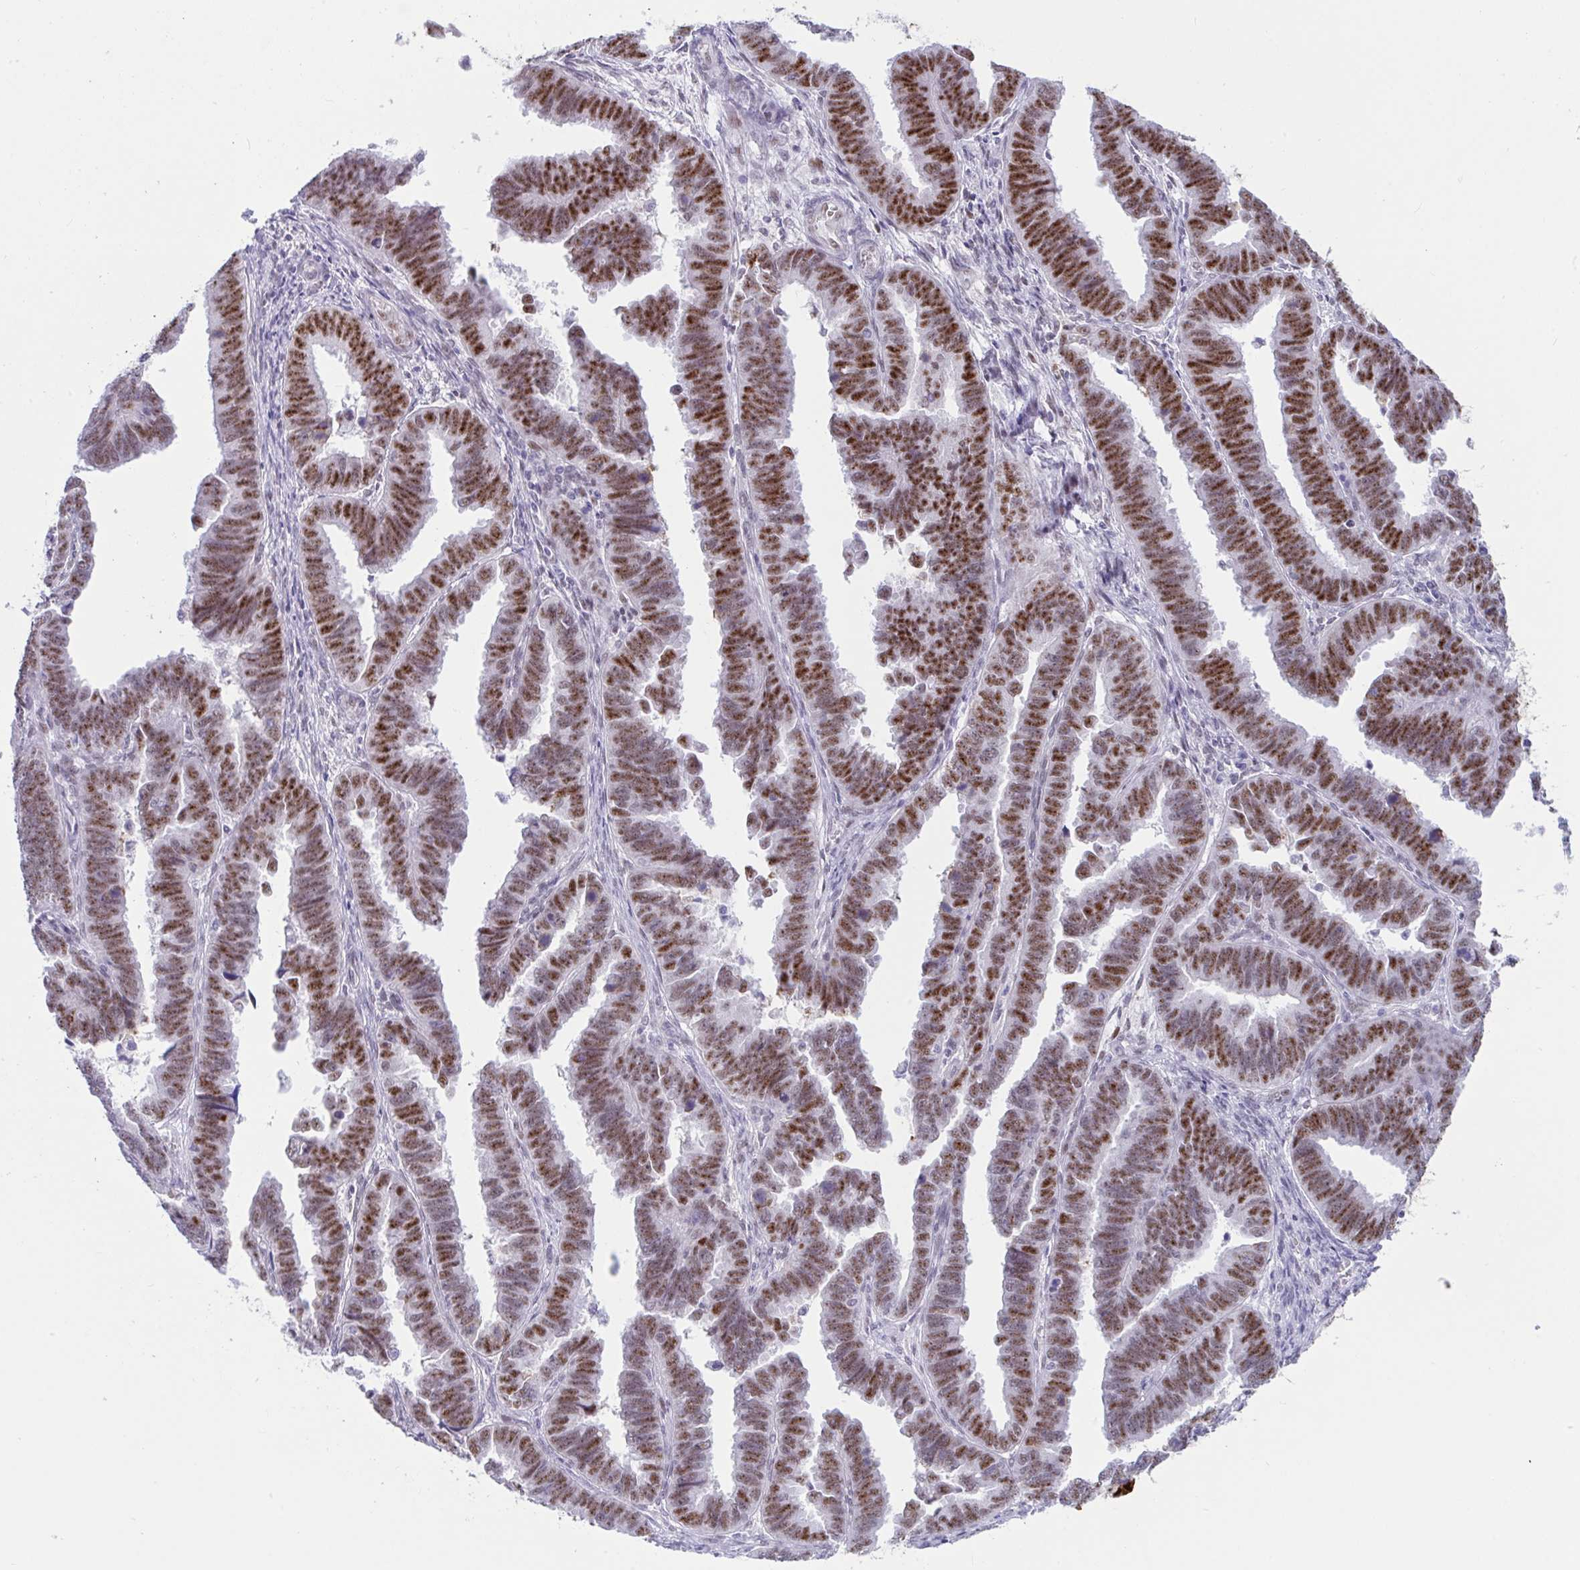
{"staining": {"intensity": "strong", "quantity": ">75%", "location": "nuclear"}, "tissue": "endometrial cancer", "cell_type": "Tumor cells", "image_type": "cancer", "snomed": [{"axis": "morphology", "description": "Adenocarcinoma, NOS"}, {"axis": "topography", "description": "Endometrium"}], "caption": "The immunohistochemical stain labels strong nuclear expression in tumor cells of endometrial cancer (adenocarcinoma) tissue.", "gene": "IKZF2", "patient": {"sex": "female", "age": 75}}